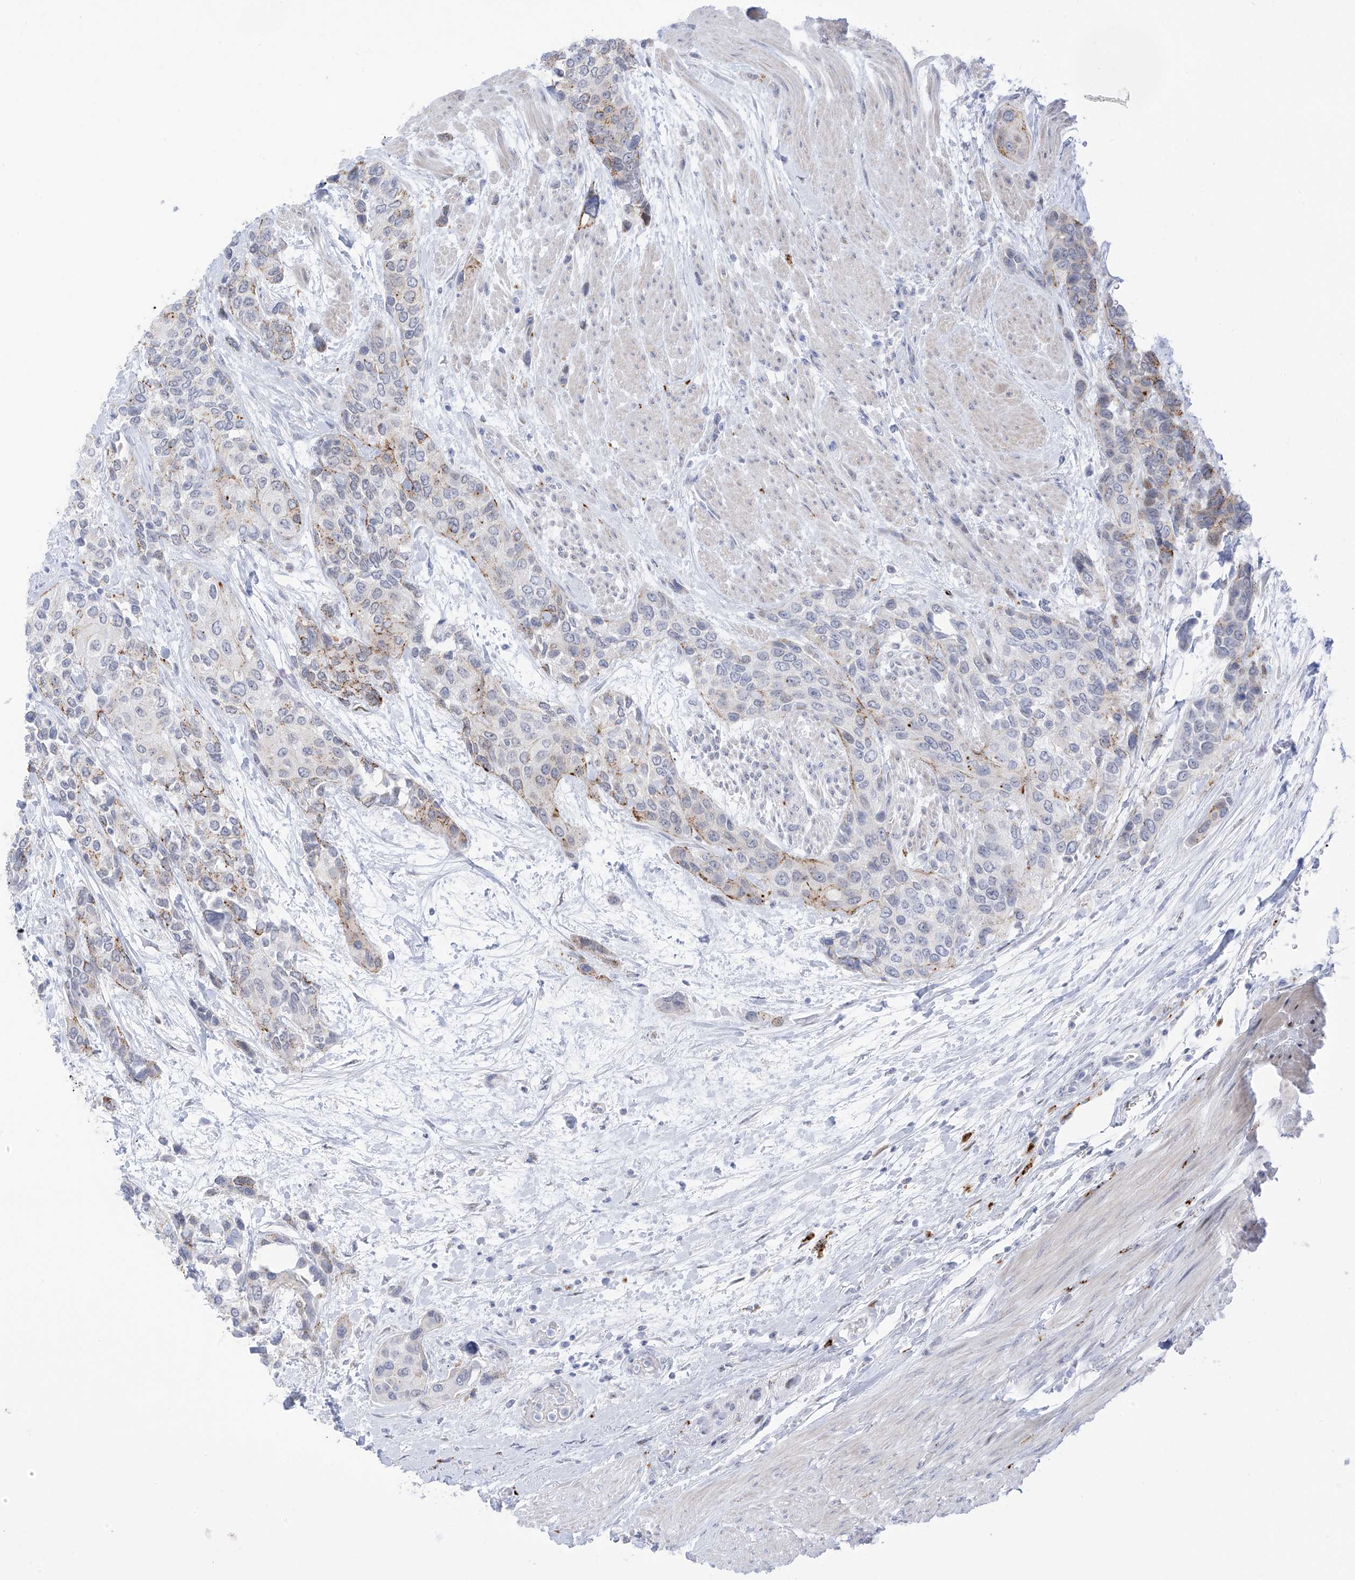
{"staining": {"intensity": "weak", "quantity": "<25%", "location": "cytoplasmic/membranous"}, "tissue": "urothelial cancer", "cell_type": "Tumor cells", "image_type": "cancer", "snomed": [{"axis": "morphology", "description": "Normal tissue, NOS"}, {"axis": "morphology", "description": "Urothelial carcinoma, High grade"}, {"axis": "topography", "description": "Vascular tissue"}, {"axis": "topography", "description": "Urinary bladder"}], "caption": "This is an immunohistochemistry micrograph of urothelial cancer. There is no positivity in tumor cells.", "gene": "PSPH", "patient": {"sex": "female", "age": 56}}